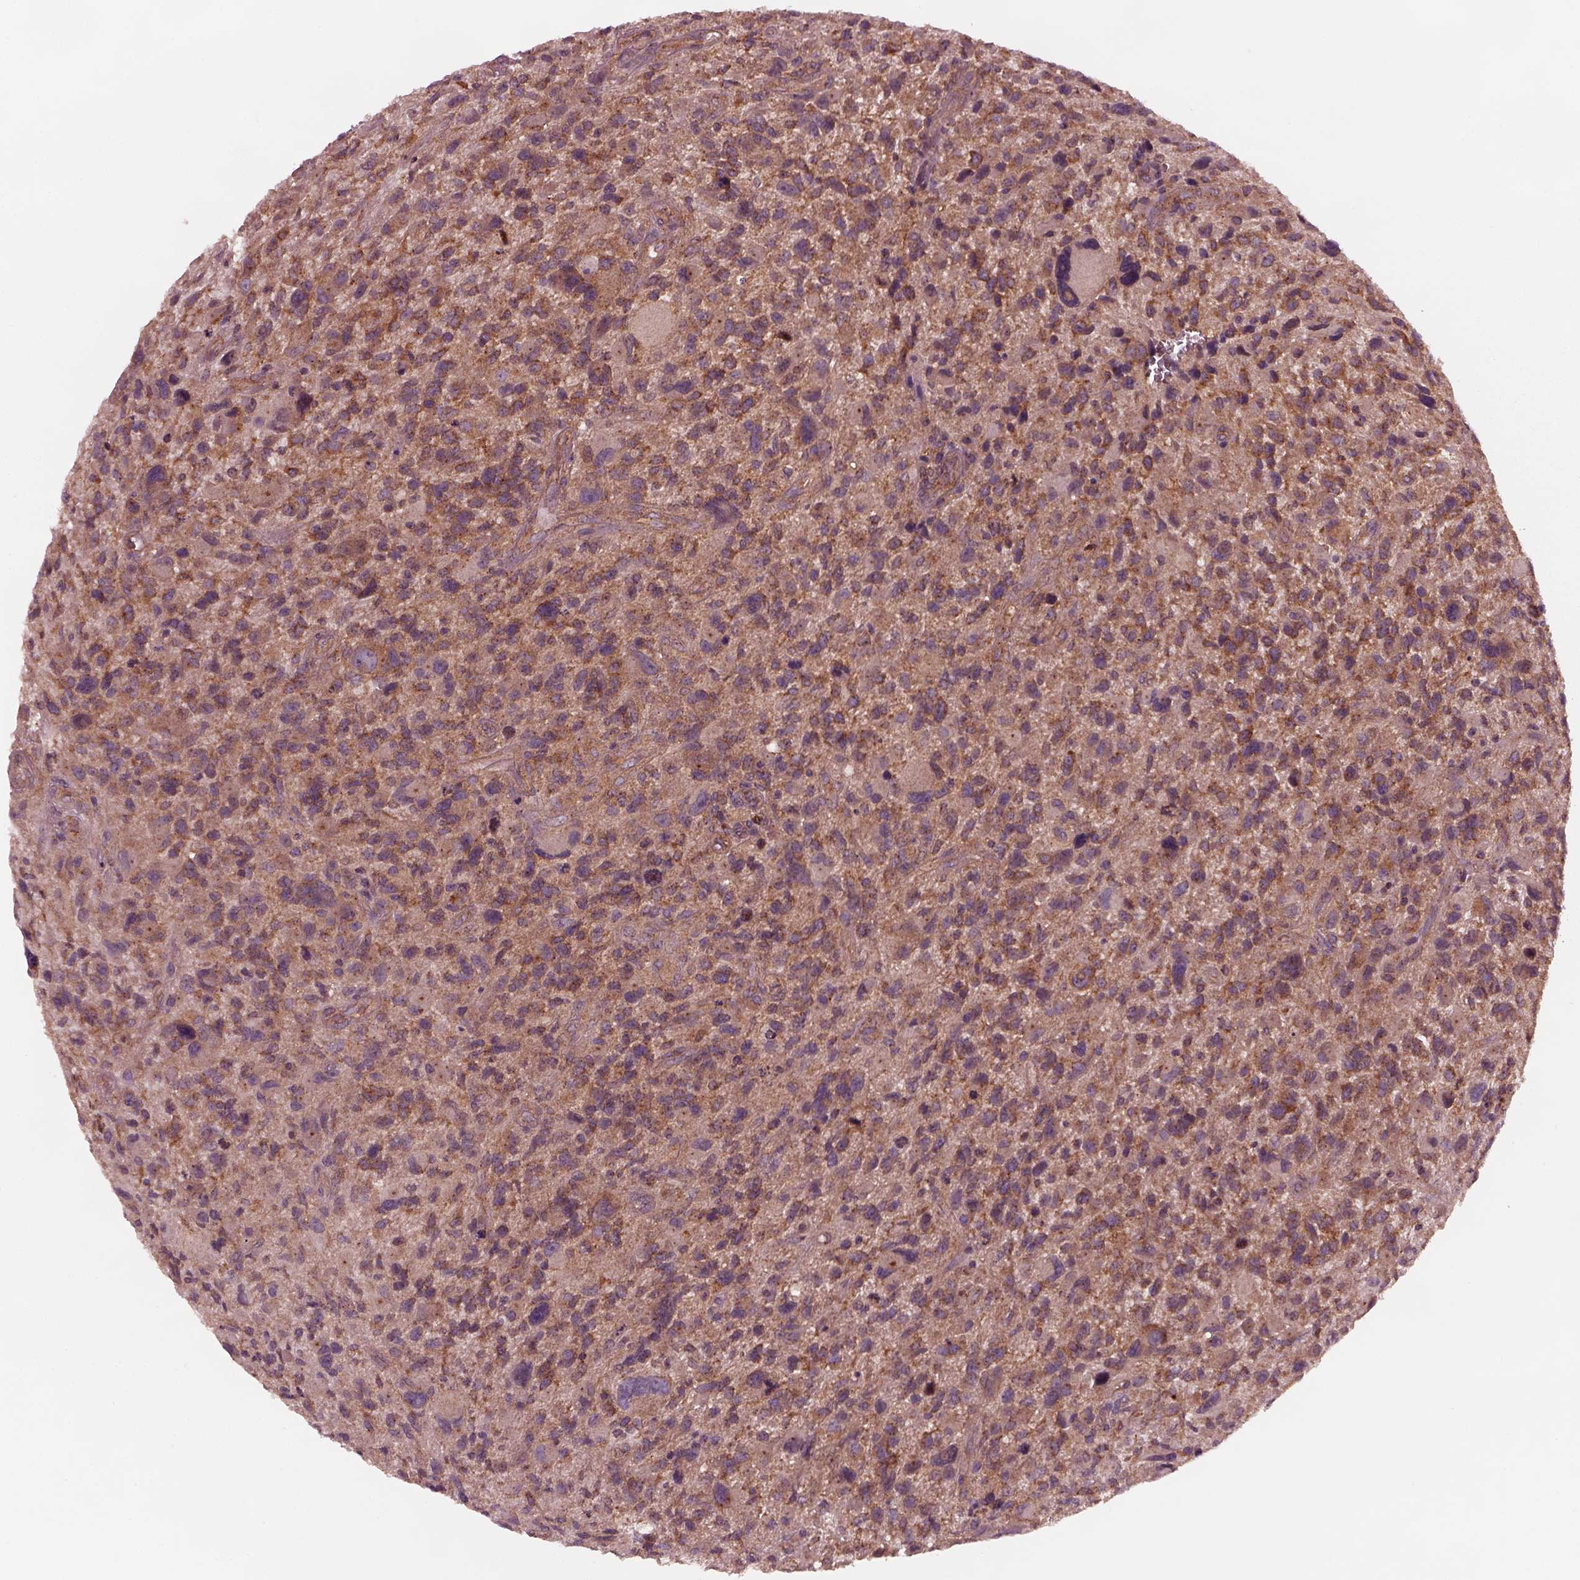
{"staining": {"intensity": "moderate", "quantity": ">75%", "location": "cytoplasmic/membranous"}, "tissue": "glioma", "cell_type": "Tumor cells", "image_type": "cancer", "snomed": [{"axis": "morphology", "description": "Glioma, malignant, NOS"}, {"axis": "morphology", "description": "Glioma, malignant, High grade"}, {"axis": "topography", "description": "Brain"}], "caption": "The photomicrograph exhibits immunohistochemical staining of glioma. There is moderate cytoplasmic/membranous staining is identified in about >75% of tumor cells.", "gene": "TUBG1", "patient": {"sex": "female", "age": 71}}